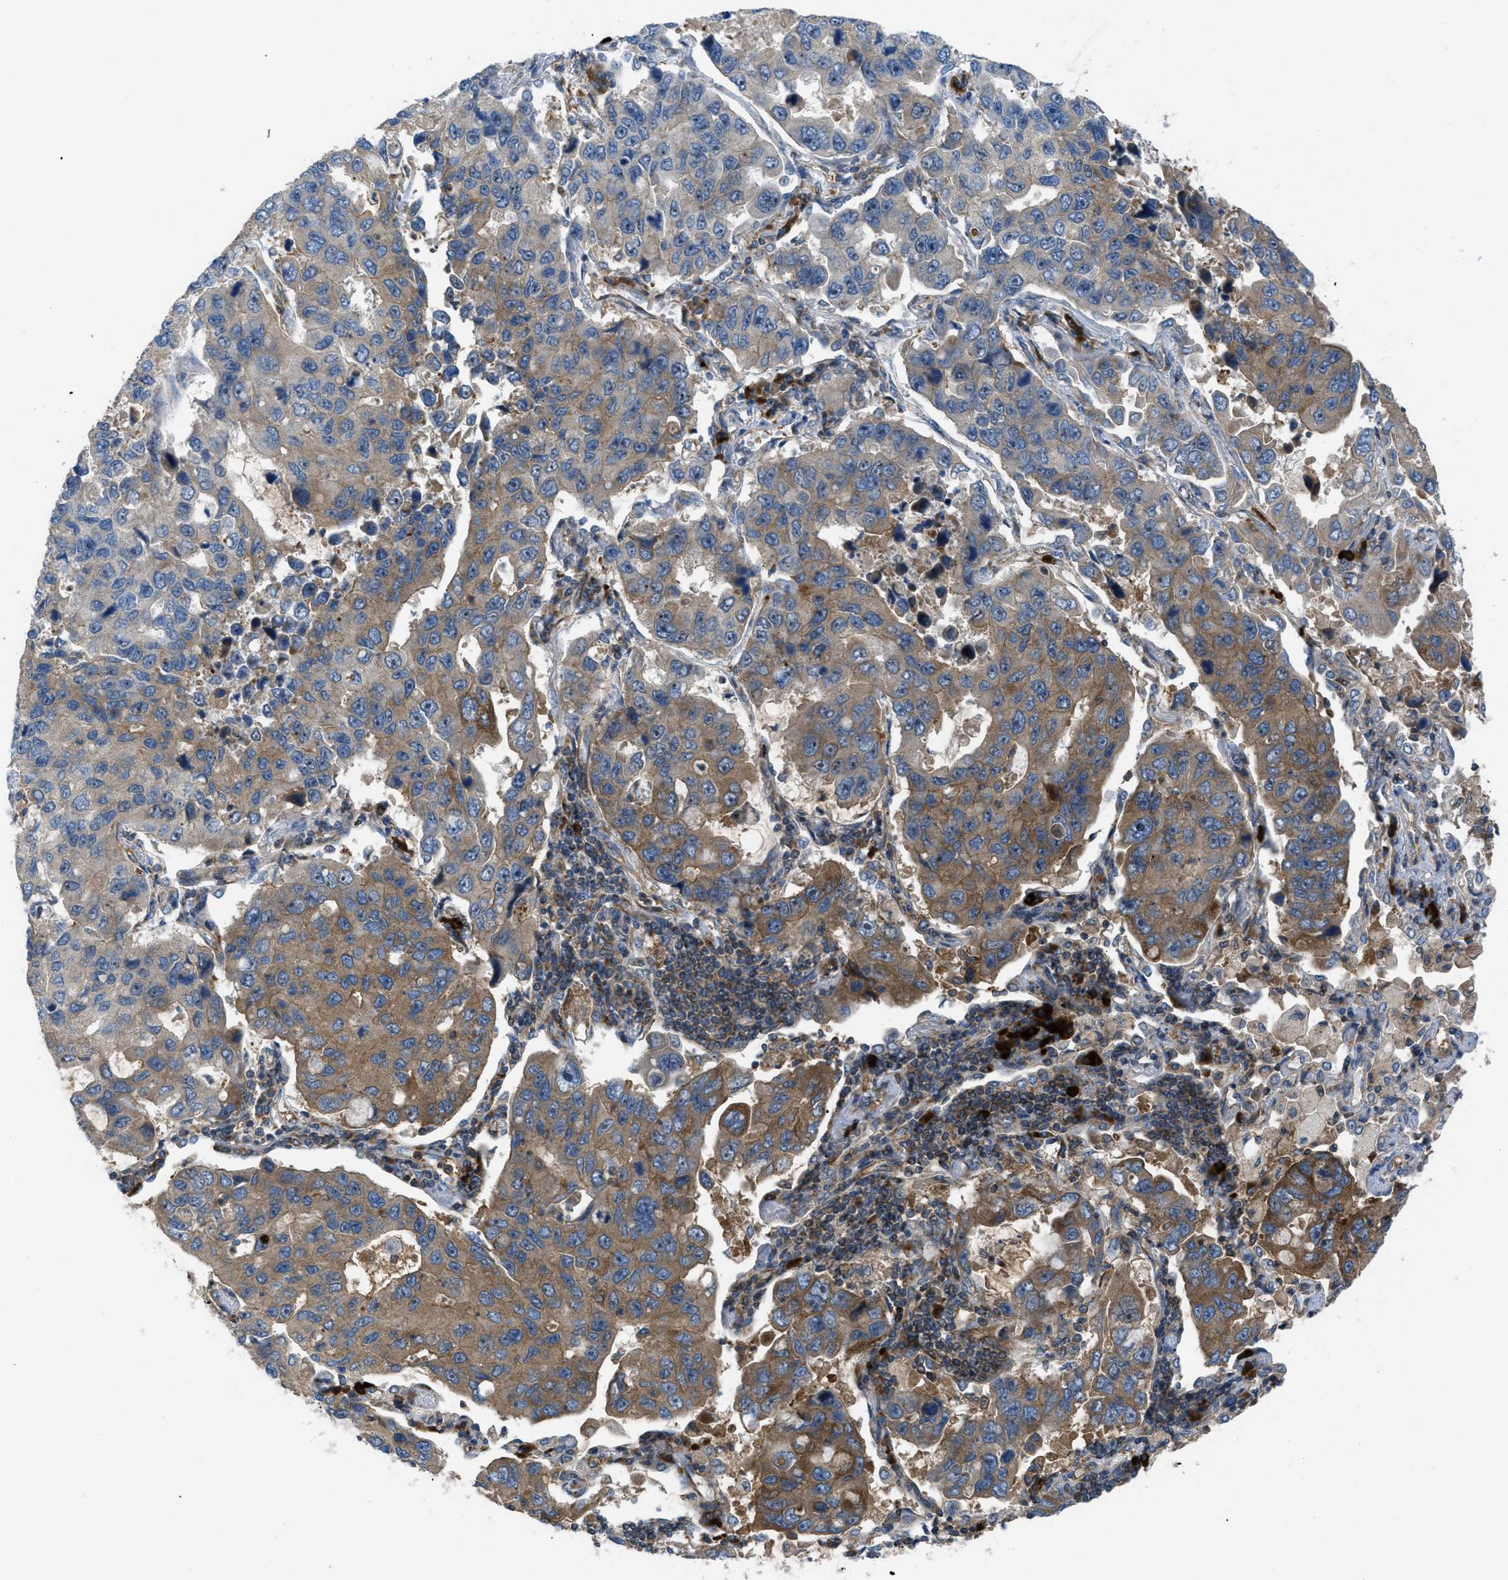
{"staining": {"intensity": "moderate", "quantity": "25%-75%", "location": "cytoplasmic/membranous"}, "tissue": "lung cancer", "cell_type": "Tumor cells", "image_type": "cancer", "snomed": [{"axis": "morphology", "description": "Adenocarcinoma, NOS"}, {"axis": "topography", "description": "Lung"}], "caption": "An immunohistochemistry photomicrograph of tumor tissue is shown. Protein staining in brown shows moderate cytoplasmic/membranous positivity in lung cancer within tumor cells. (DAB = brown stain, brightfield microscopy at high magnification).", "gene": "ATP2A3", "patient": {"sex": "male", "age": 64}}